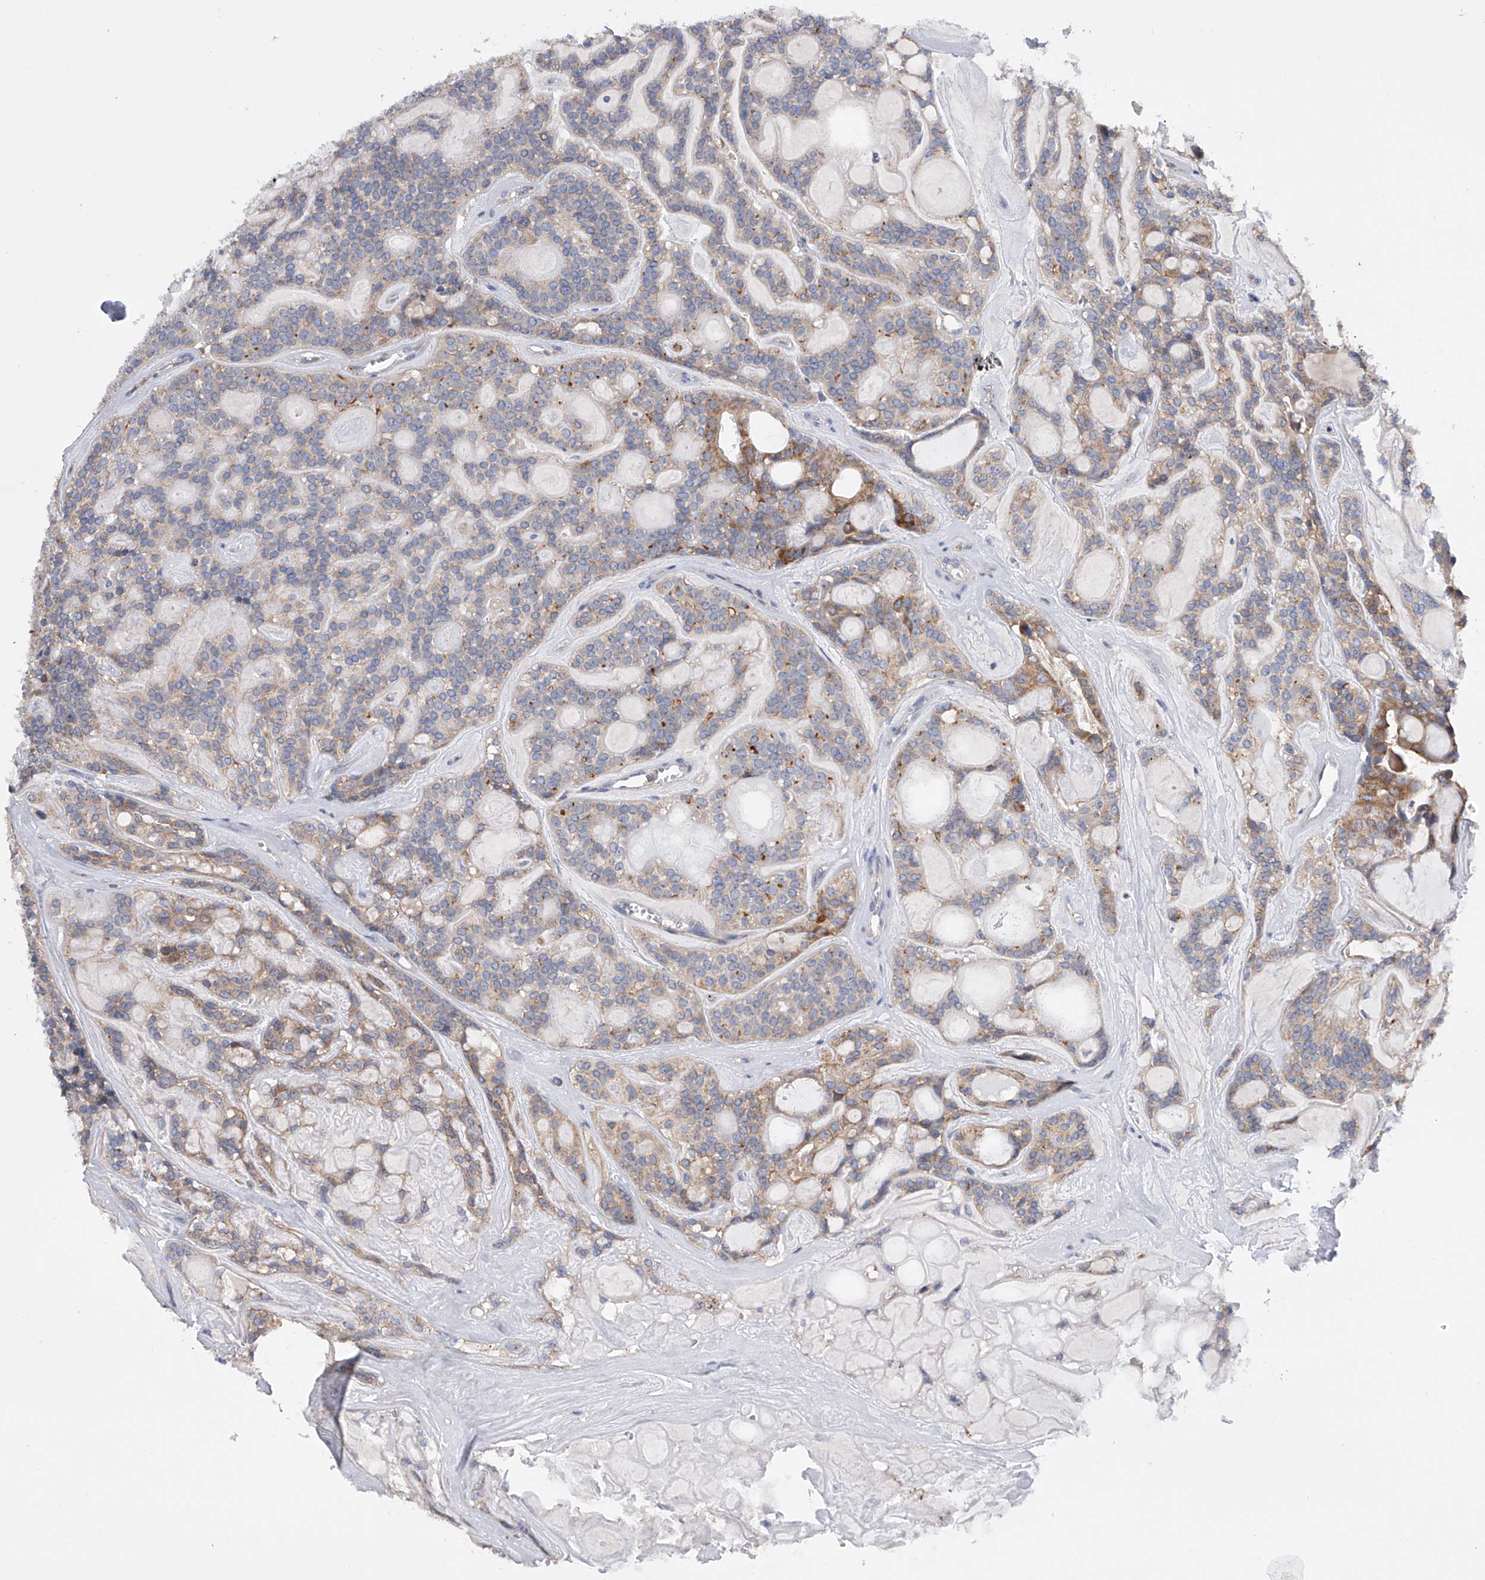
{"staining": {"intensity": "moderate", "quantity": "<25%", "location": "cytoplasmic/membranous"}, "tissue": "head and neck cancer", "cell_type": "Tumor cells", "image_type": "cancer", "snomed": [{"axis": "morphology", "description": "Adenocarcinoma, NOS"}, {"axis": "topography", "description": "Head-Neck"}], "caption": "A photomicrograph of head and neck adenocarcinoma stained for a protein exhibits moderate cytoplasmic/membranous brown staining in tumor cells. (brown staining indicates protein expression, while blue staining denotes nuclei).", "gene": "MLYCD", "patient": {"sex": "male", "age": 66}}